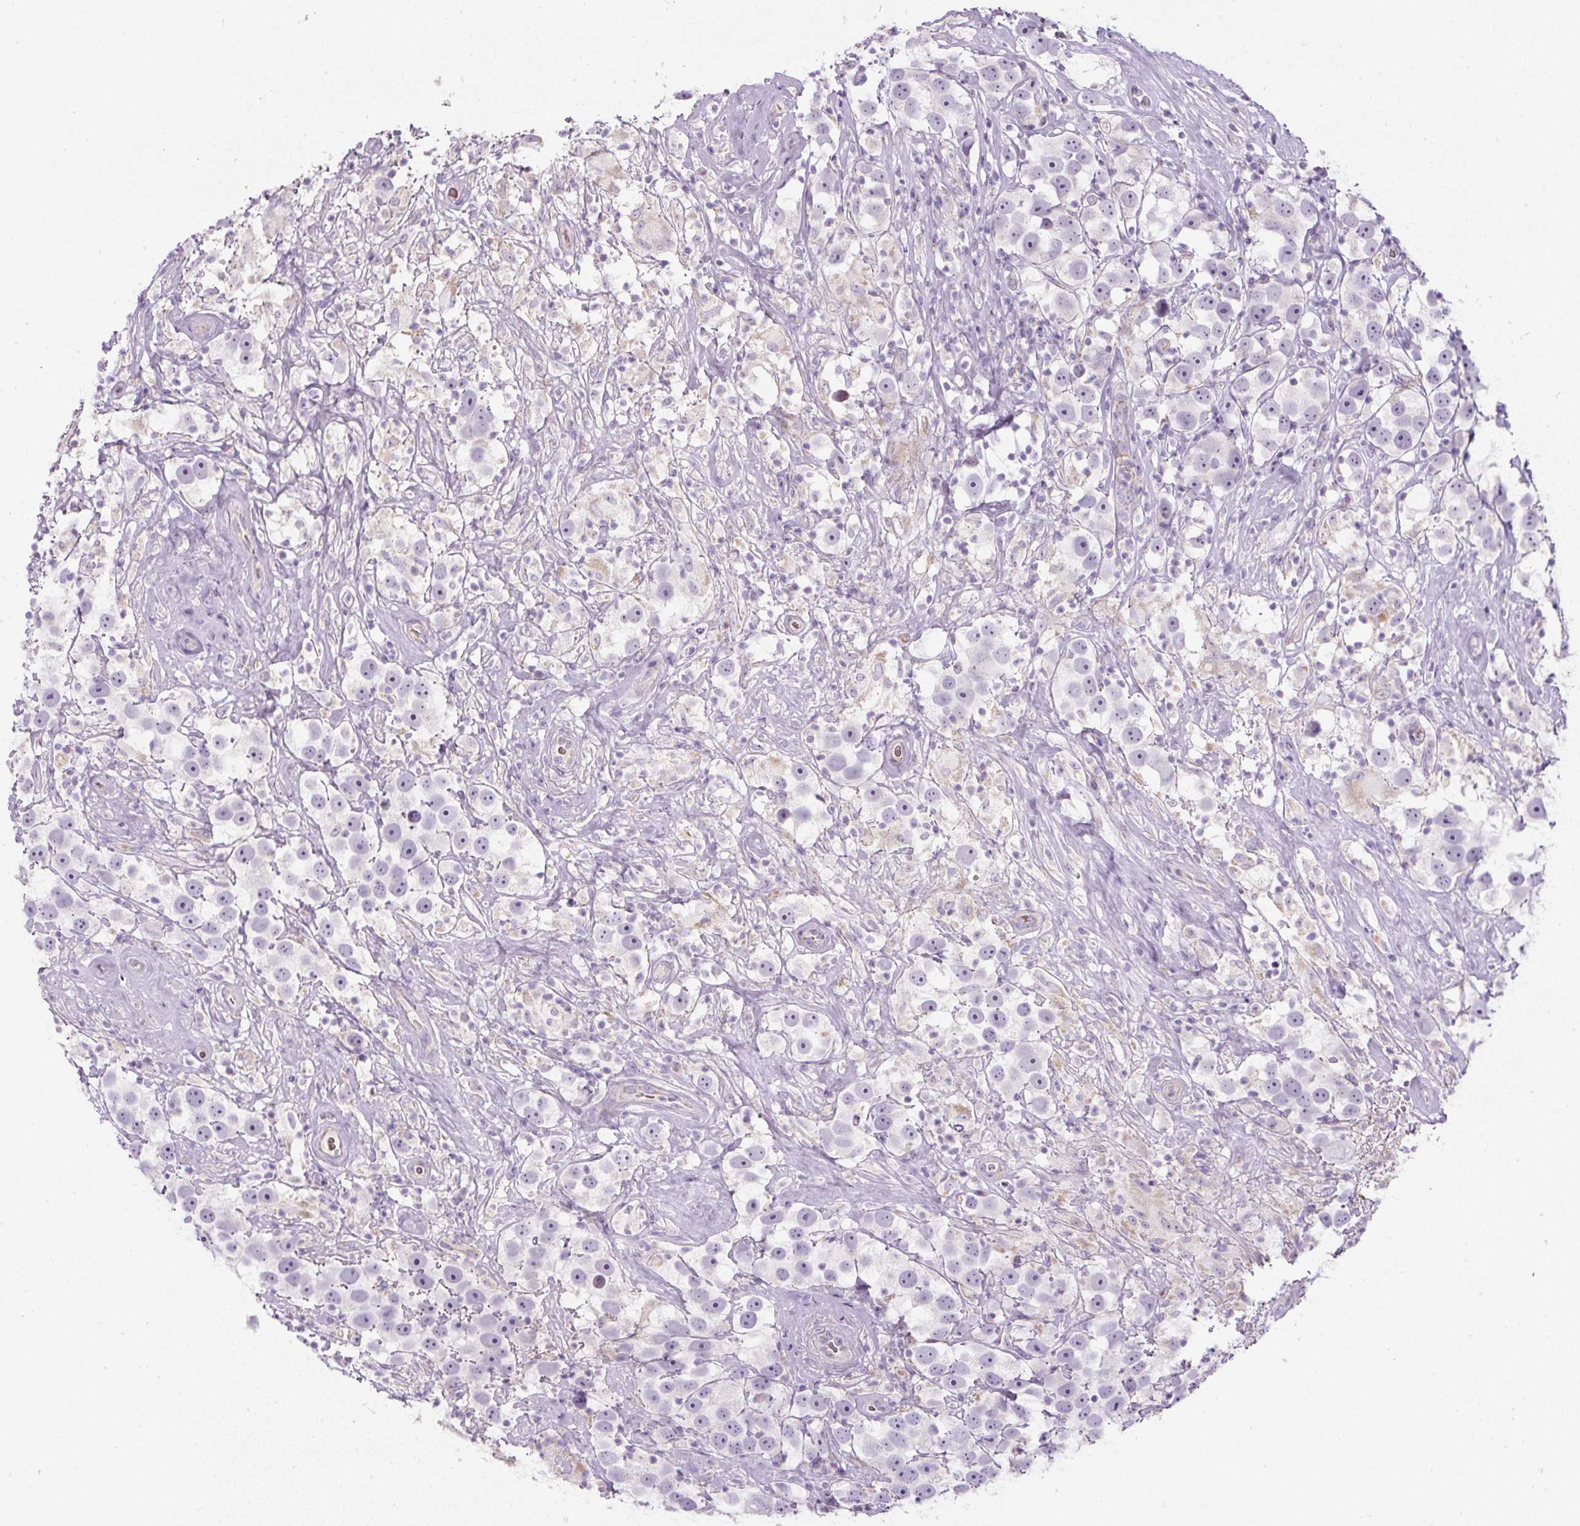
{"staining": {"intensity": "negative", "quantity": "none", "location": "none"}, "tissue": "testis cancer", "cell_type": "Tumor cells", "image_type": "cancer", "snomed": [{"axis": "morphology", "description": "Seminoma, NOS"}, {"axis": "topography", "description": "Testis"}], "caption": "High magnification brightfield microscopy of testis cancer stained with DAB (3,3'-diaminobenzidine) (brown) and counterstained with hematoxylin (blue): tumor cells show no significant staining.", "gene": "FGFBP3", "patient": {"sex": "male", "age": 49}}